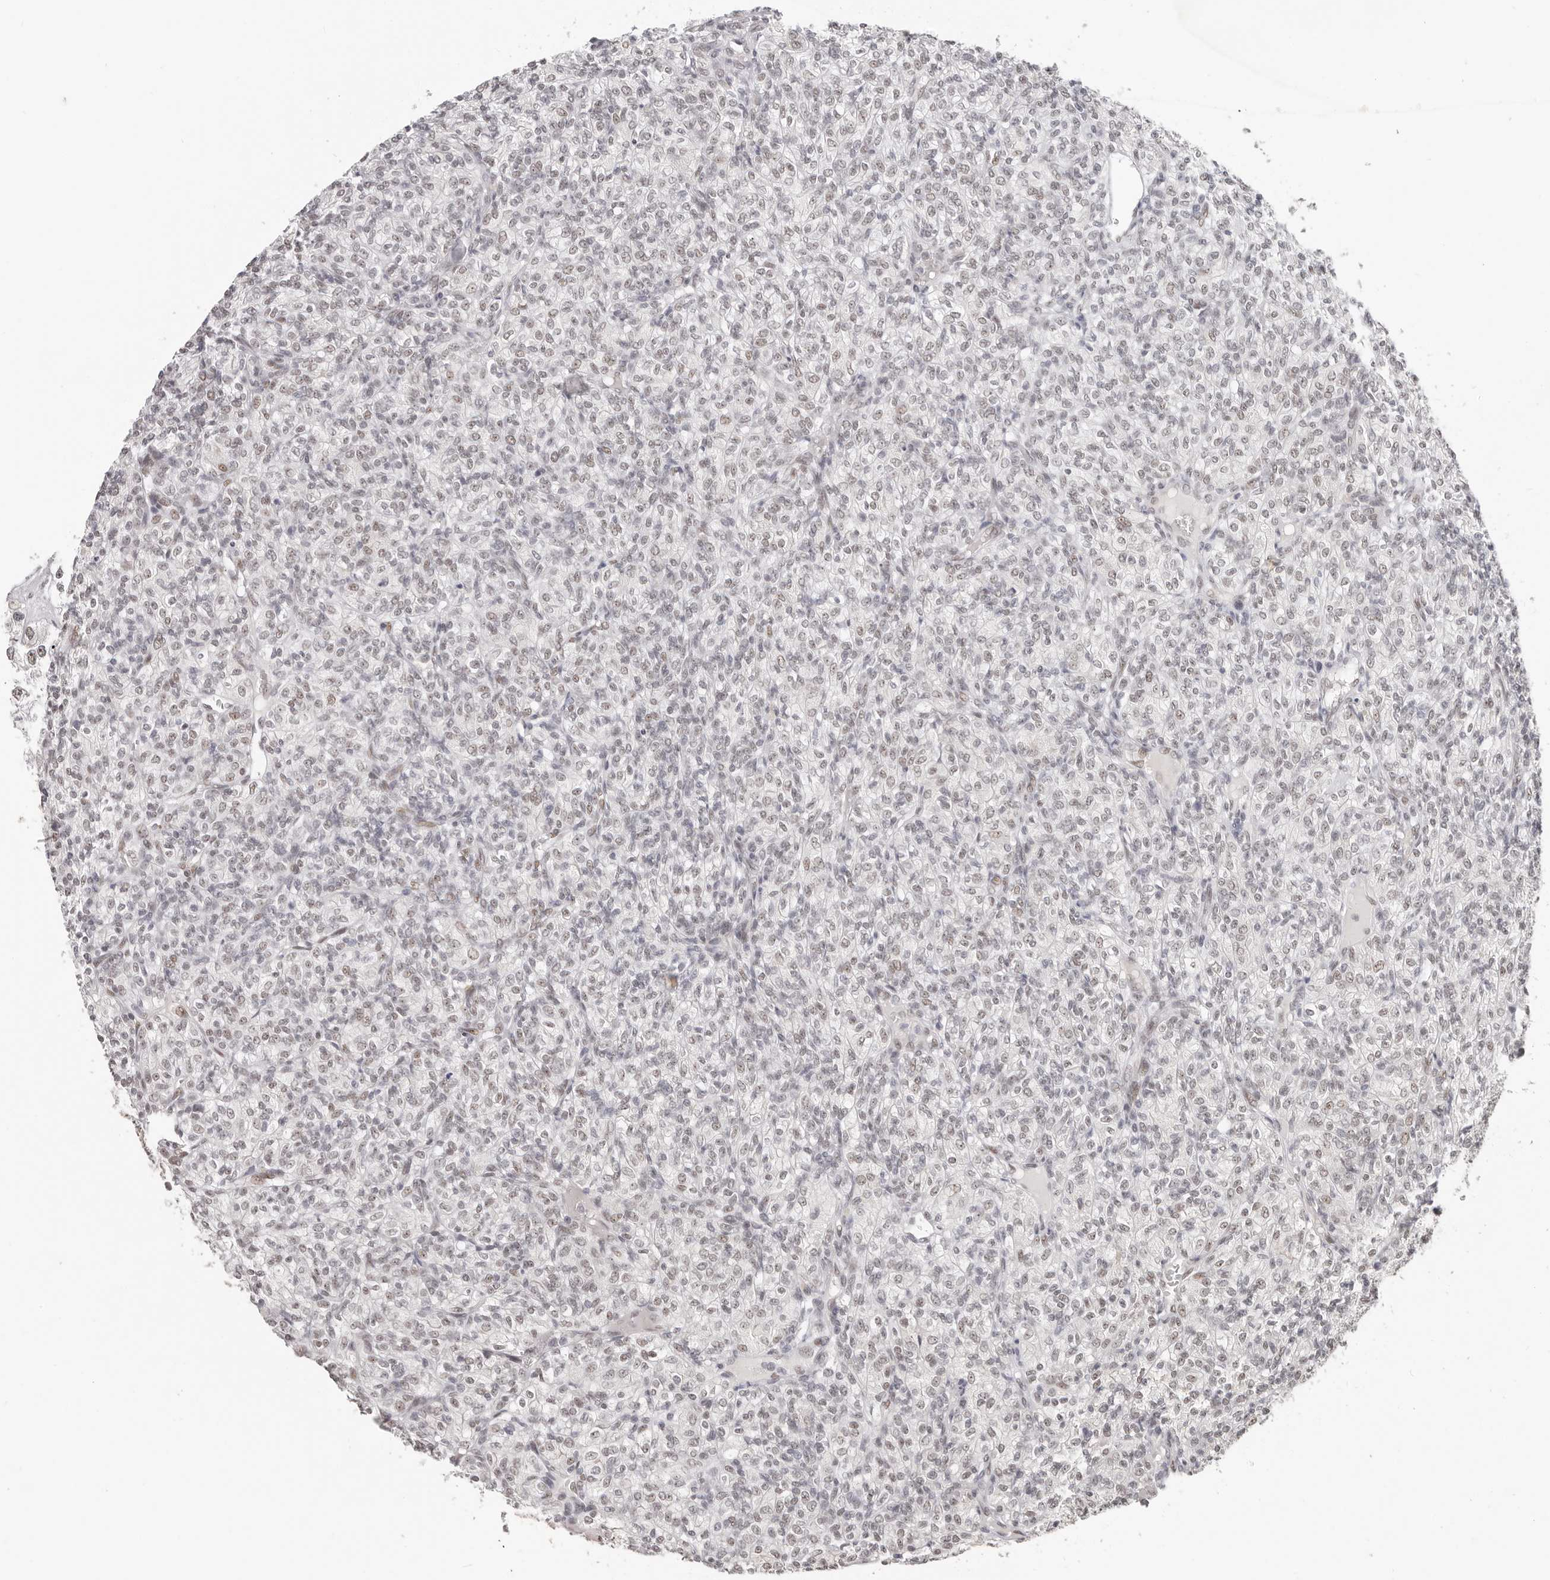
{"staining": {"intensity": "weak", "quantity": "25%-75%", "location": "nuclear"}, "tissue": "renal cancer", "cell_type": "Tumor cells", "image_type": "cancer", "snomed": [{"axis": "morphology", "description": "Adenocarcinoma, NOS"}, {"axis": "topography", "description": "Kidney"}], "caption": "This is an image of immunohistochemistry (IHC) staining of adenocarcinoma (renal), which shows weak positivity in the nuclear of tumor cells.", "gene": "LARP7", "patient": {"sex": "male", "age": 77}}